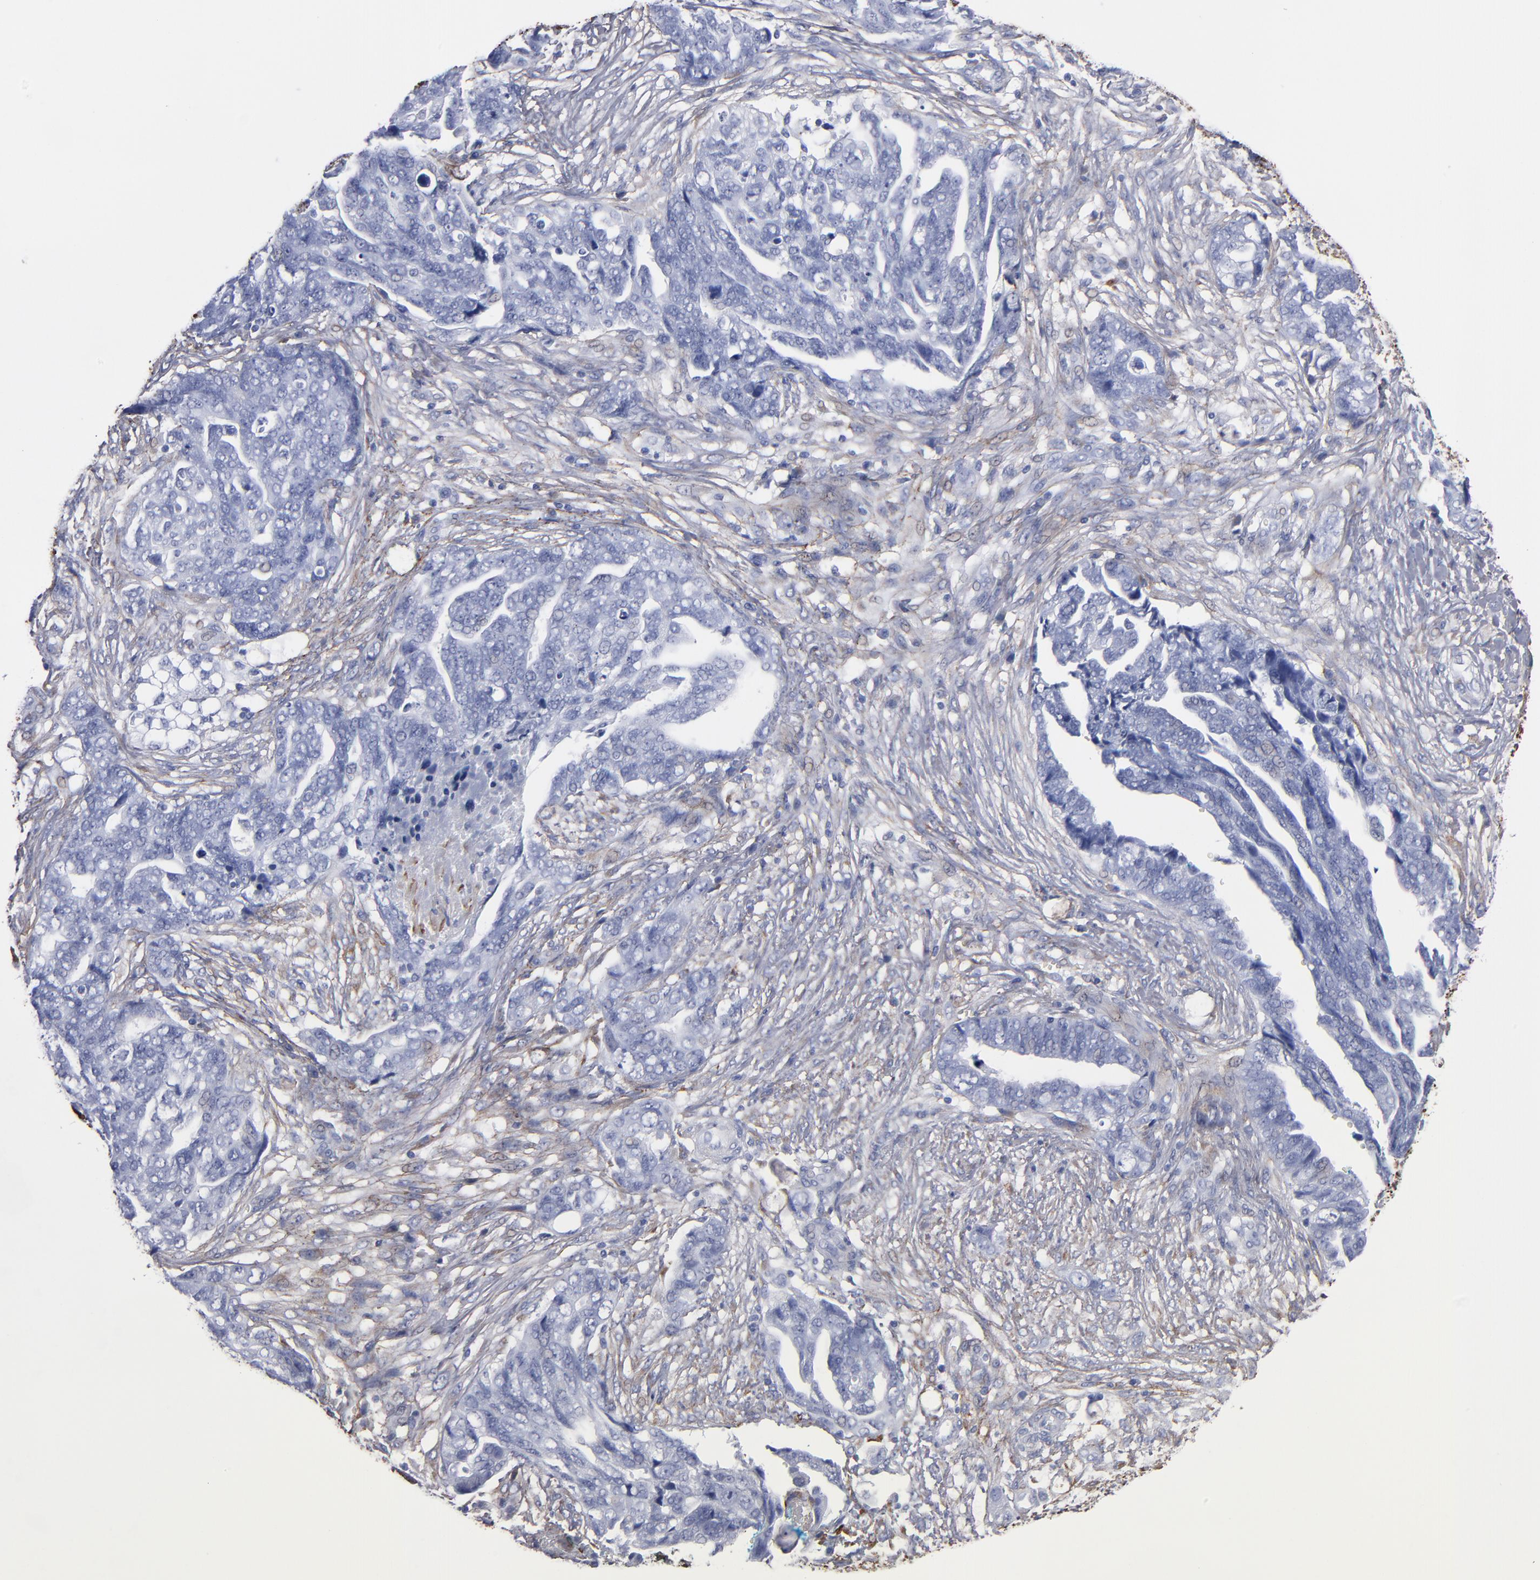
{"staining": {"intensity": "negative", "quantity": "none", "location": "none"}, "tissue": "ovarian cancer", "cell_type": "Tumor cells", "image_type": "cancer", "snomed": [{"axis": "morphology", "description": "Normal tissue, NOS"}, {"axis": "morphology", "description": "Cystadenocarcinoma, serous, NOS"}, {"axis": "topography", "description": "Fallopian tube"}, {"axis": "topography", "description": "Ovary"}], "caption": "IHC photomicrograph of neoplastic tissue: human ovarian serous cystadenocarcinoma stained with DAB (3,3'-diaminobenzidine) displays no significant protein expression in tumor cells.", "gene": "EMILIN1", "patient": {"sex": "female", "age": 56}}